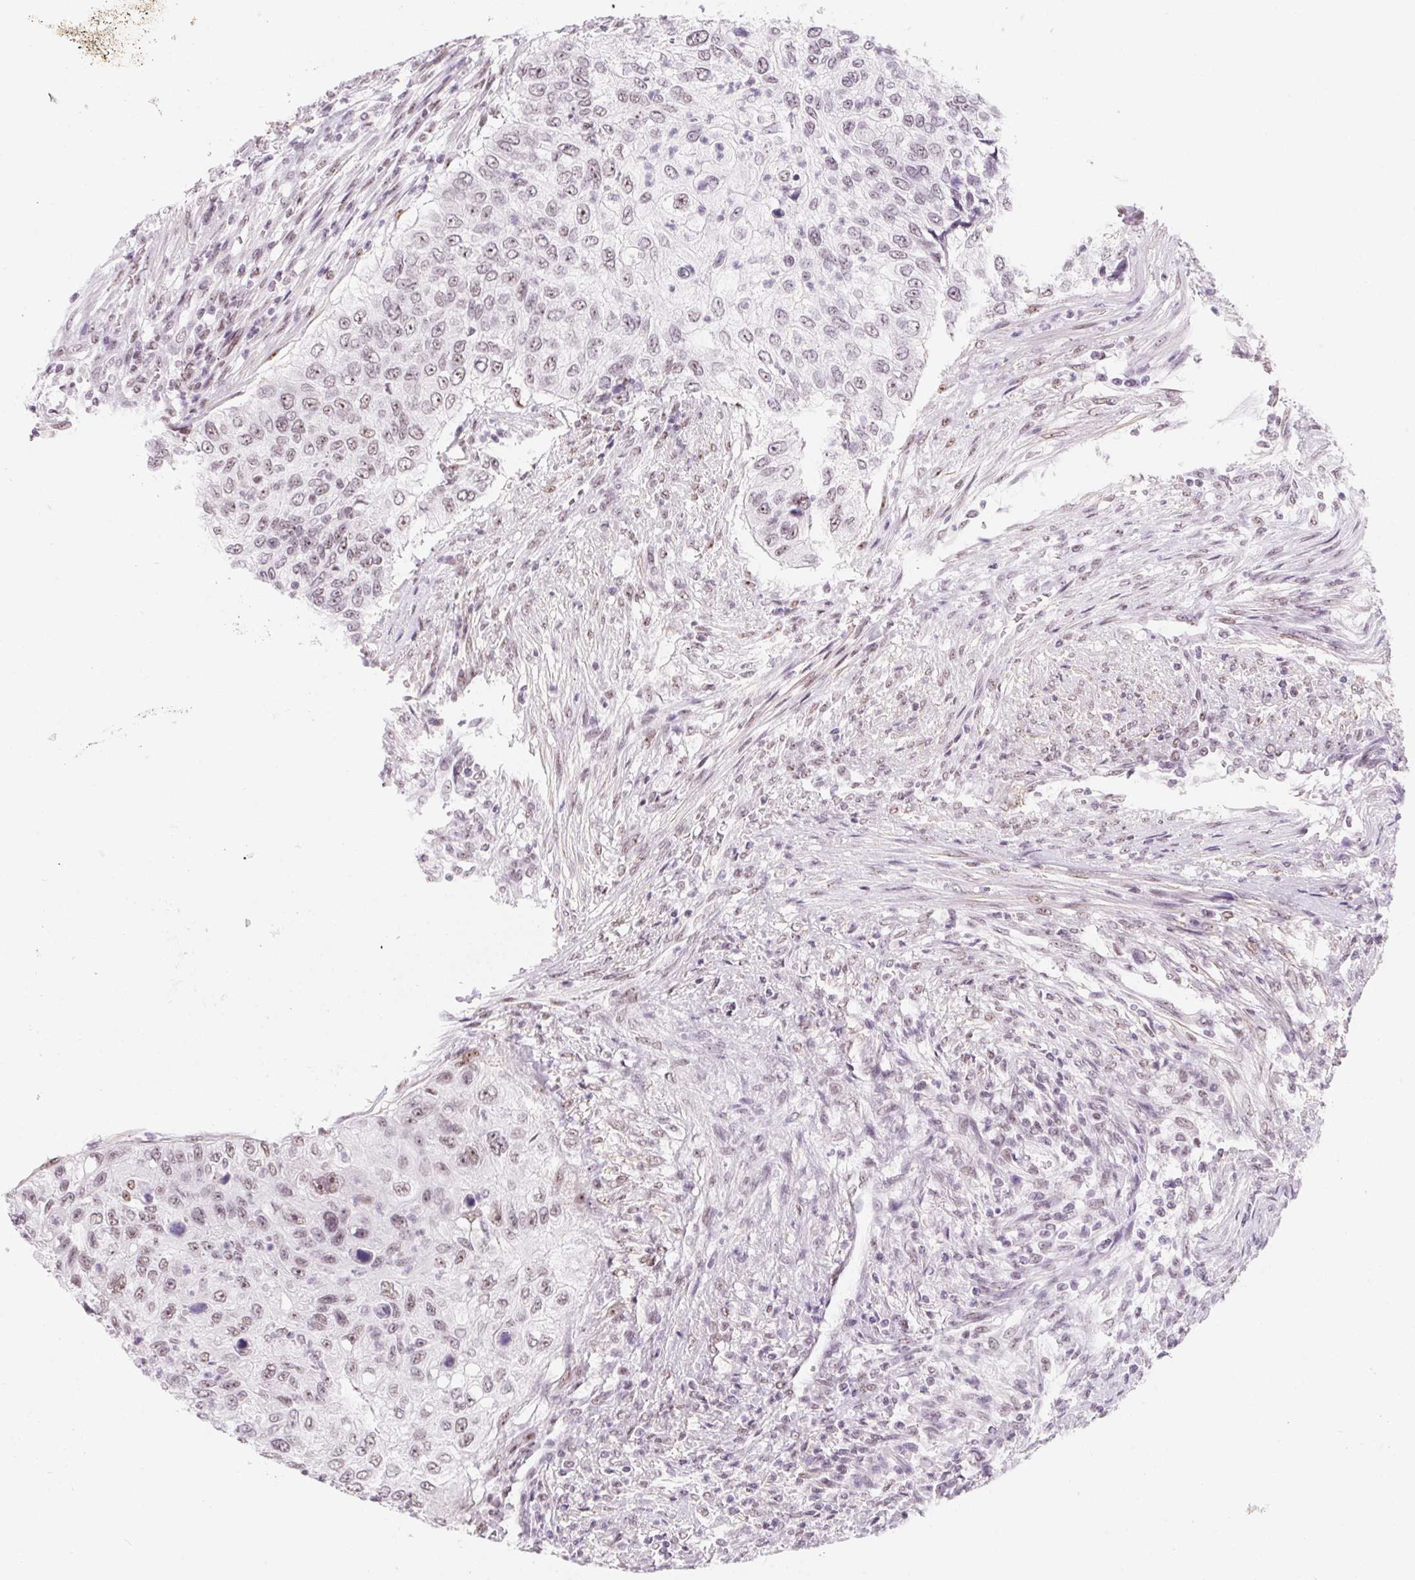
{"staining": {"intensity": "weak", "quantity": "25%-75%", "location": "nuclear"}, "tissue": "urothelial cancer", "cell_type": "Tumor cells", "image_type": "cancer", "snomed": [{"axis": "morphology", "description": "Urothelial carcinoma, High grade"}, {"axis": "topography", "description": "Urinary bladder"}], "caption": "Urothelial cancer stained with DAB immunohistochemistry (IHC) shows low levels of weak nuclear expression in about 25%-75% of tumor cells. The protein of interest is stained brown, and the nuclei are stained in blue (DAB (3,3'-diaminobenzidine) IHC with brightfield microscopy, high magnification).", "gene": "ZIC4", "patient": {"sex": "female", "age": 60}}